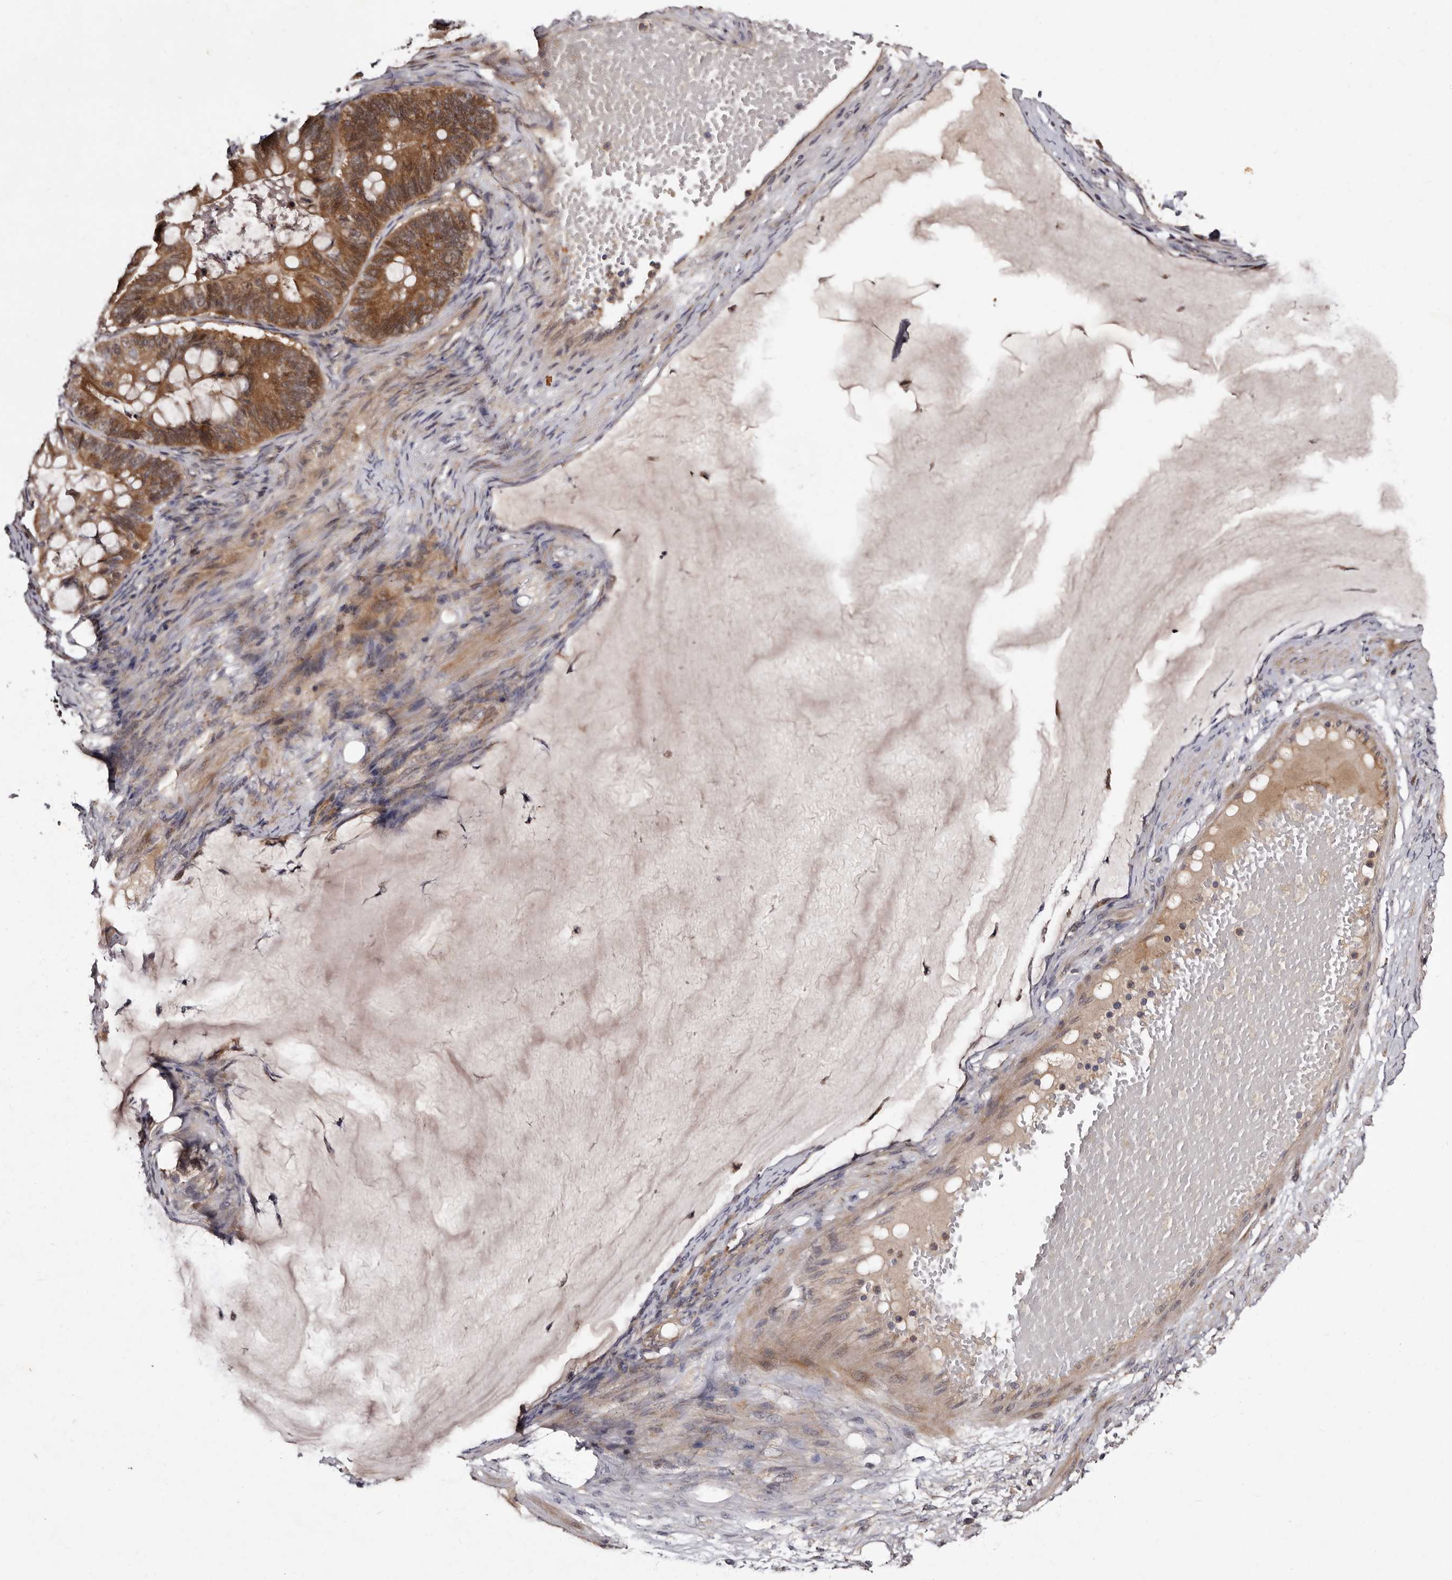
{"staining": {"intensity": "moderate", "quantity": ">75%", "location": "cytoplasmic/membranous"}, "tissue": "ovarian cancer", "cell_type": "Tumor cells", "image_type": "cancer", "snomed": [{"axis": "morphology", "description": "Cystadenocarcinoma, mucinous, NOS"}, {"axis": "topography", "description": "Ovary"}], "caption": "Moderate cytoplasmic/membranous protein staining is appreciated in approximately >75% of tumor cells in ovarian cancer (mucinous cystadenocarcinoma).", "gene": "DNPH1", "patient": {"sex": "female", "age": 61}}